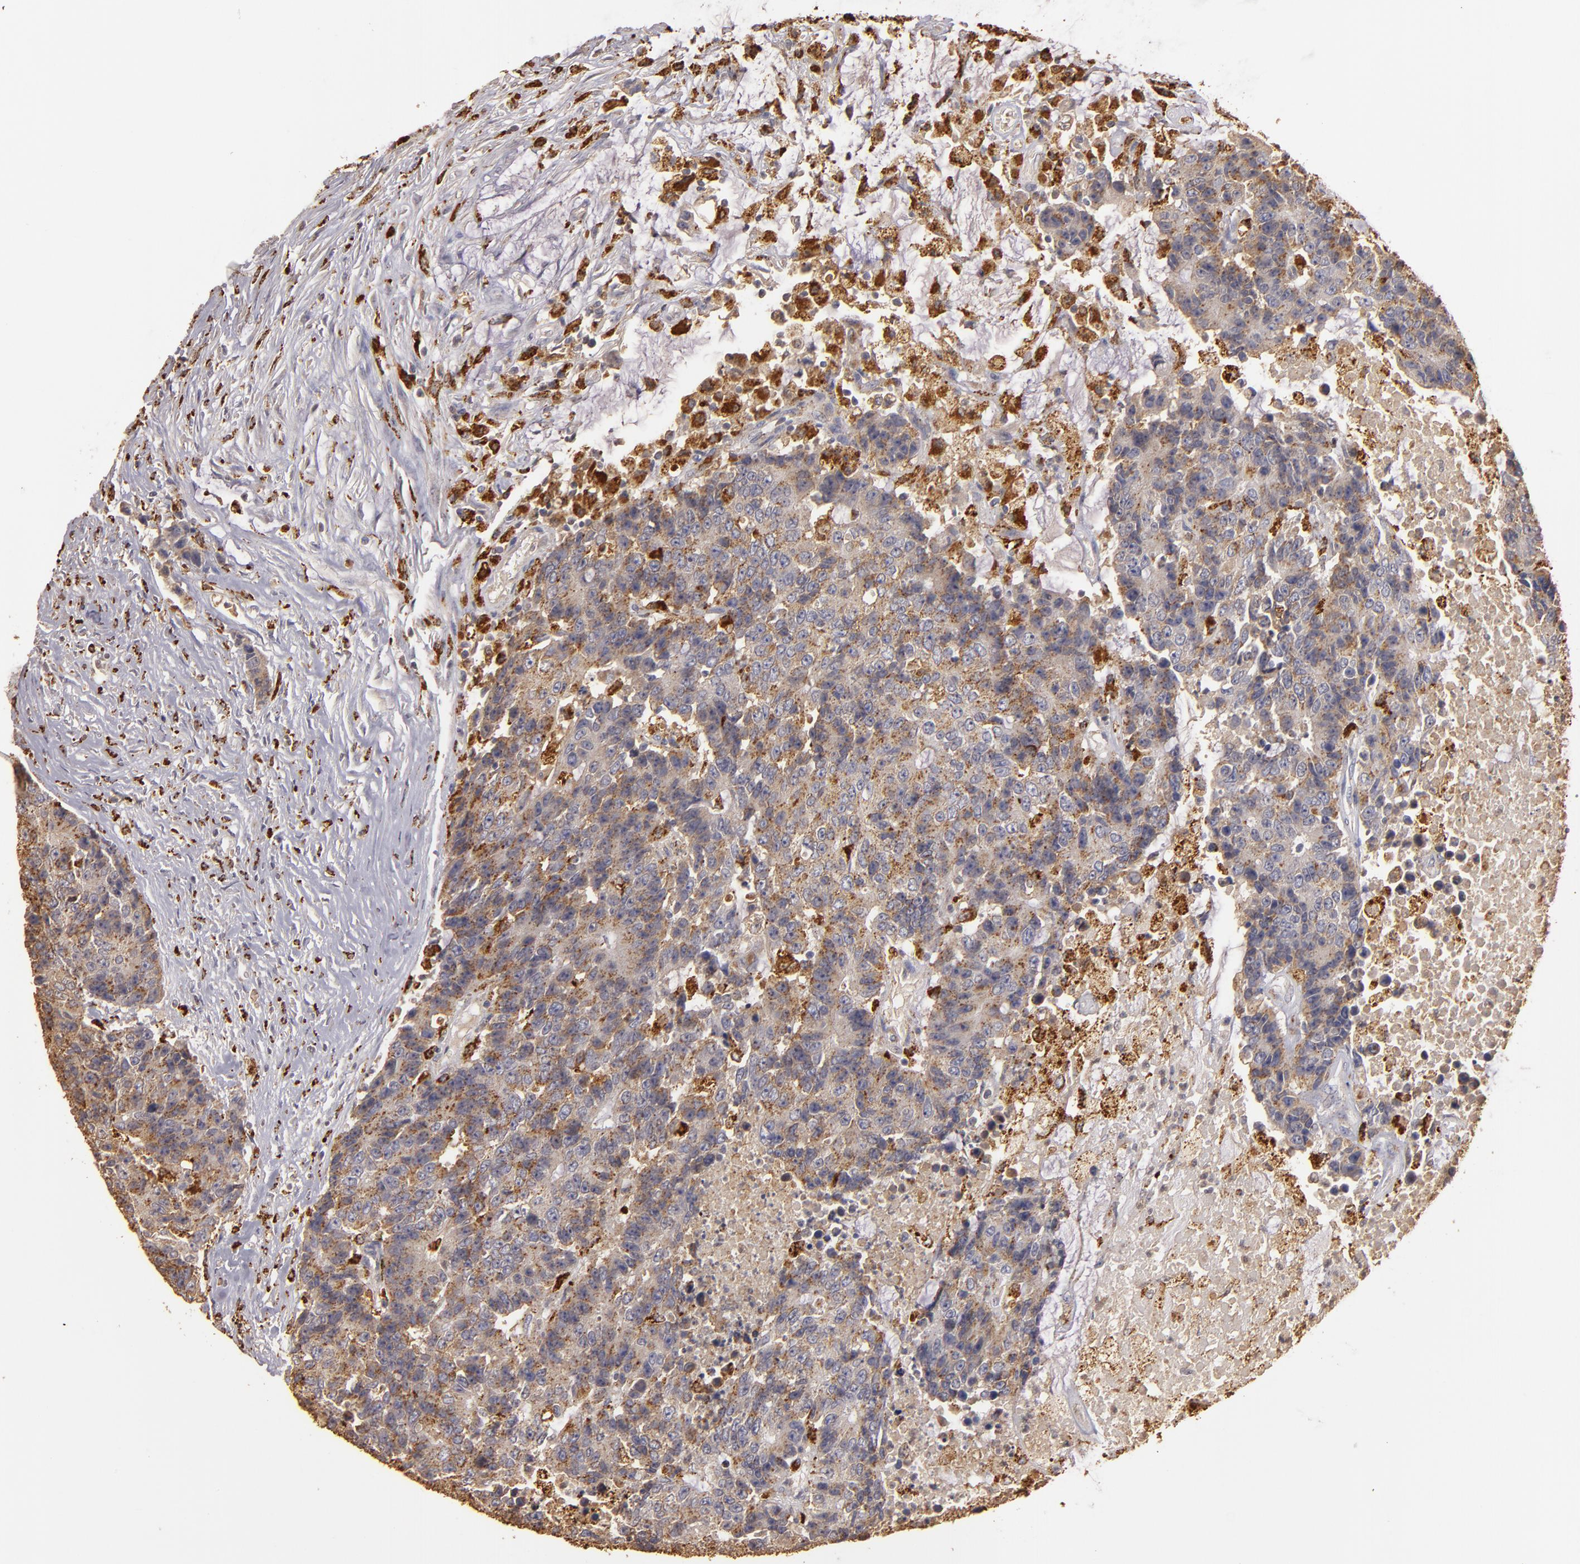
{"staining": {"intensity": "moderate", "quantity": ">75%", "location": "cytoplasmic/membranous"}, "tissue": "colorectal cancer", "cell_type": "Tumor cells", "image_type": "cancer", "snomed": [{"axis": "morphology", "description": "Adenocarcinoma, NOS"}, {"axis": "topography", "description": "Colon"}], "caption": "Immunohistochemical staining of colorectal cancer (adenocarcinoma) shows medium levels of moderate cytoplasmic/membranous positivity in about >75% of tumor cells.", "gene": "TRAF1", "patient": {"sex": "female", "age": 86}}